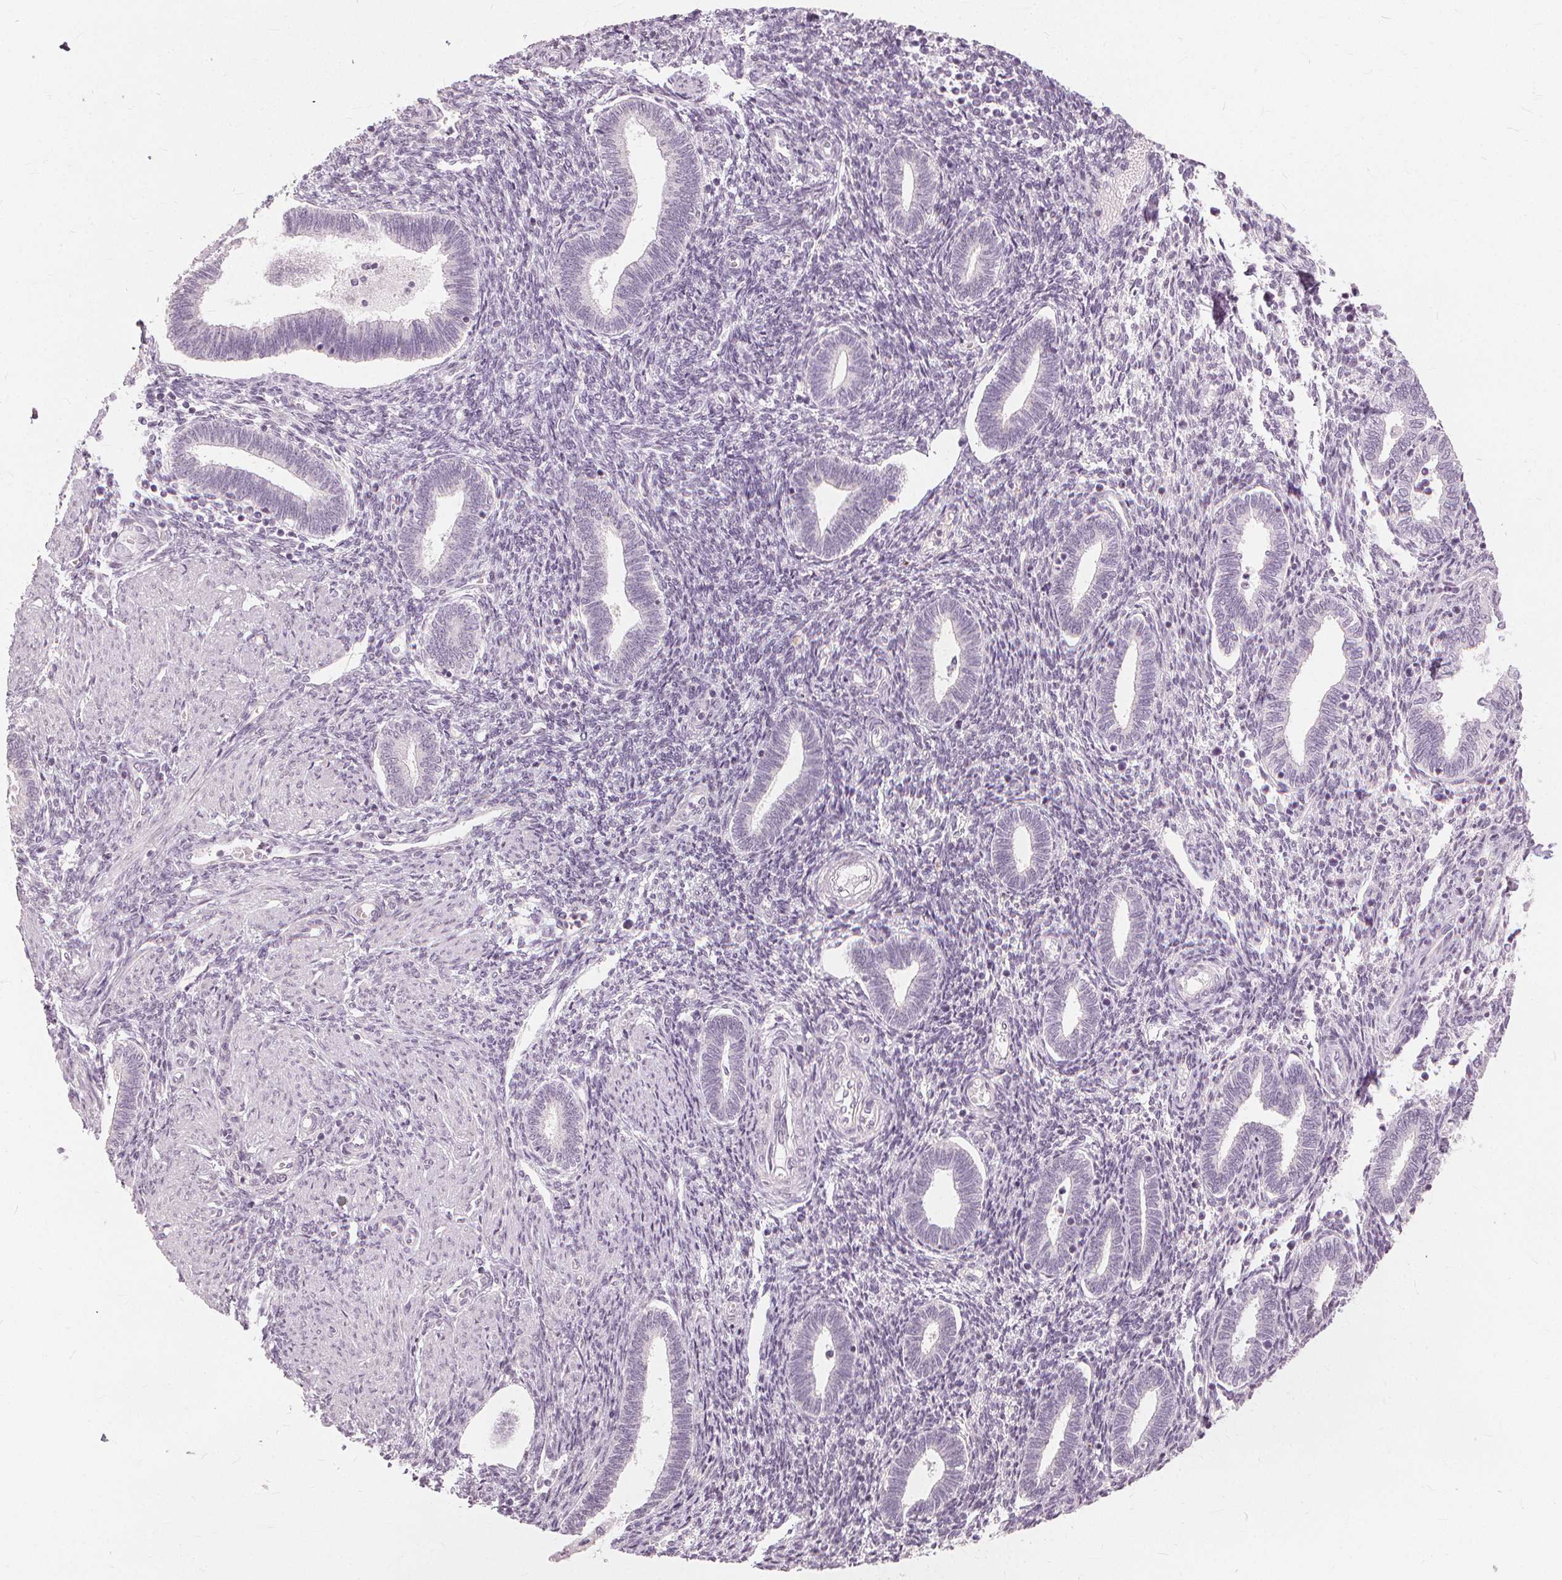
{"staining": {"intensity": "negative", "quantity": "none", "location": "none"}, "tissue": "endometrium", "cell_type": "Cells in endometrial stroma", "image_type": "normal", "snomed": [{"axis": "morphology", "description": "Normal tissue, NOS"}, {"axis": "topography", "description": "Endometrium"}], "caption": "Immunohistochemistry micrograph of unremarkable endometrium: human endometrium stained with DAB displays no significant protein expression in cells in endometrial stroma. Nuclei are stained in blue.", "gene": "SFTPD", "patient": {"sex": "female", "age": 42}}